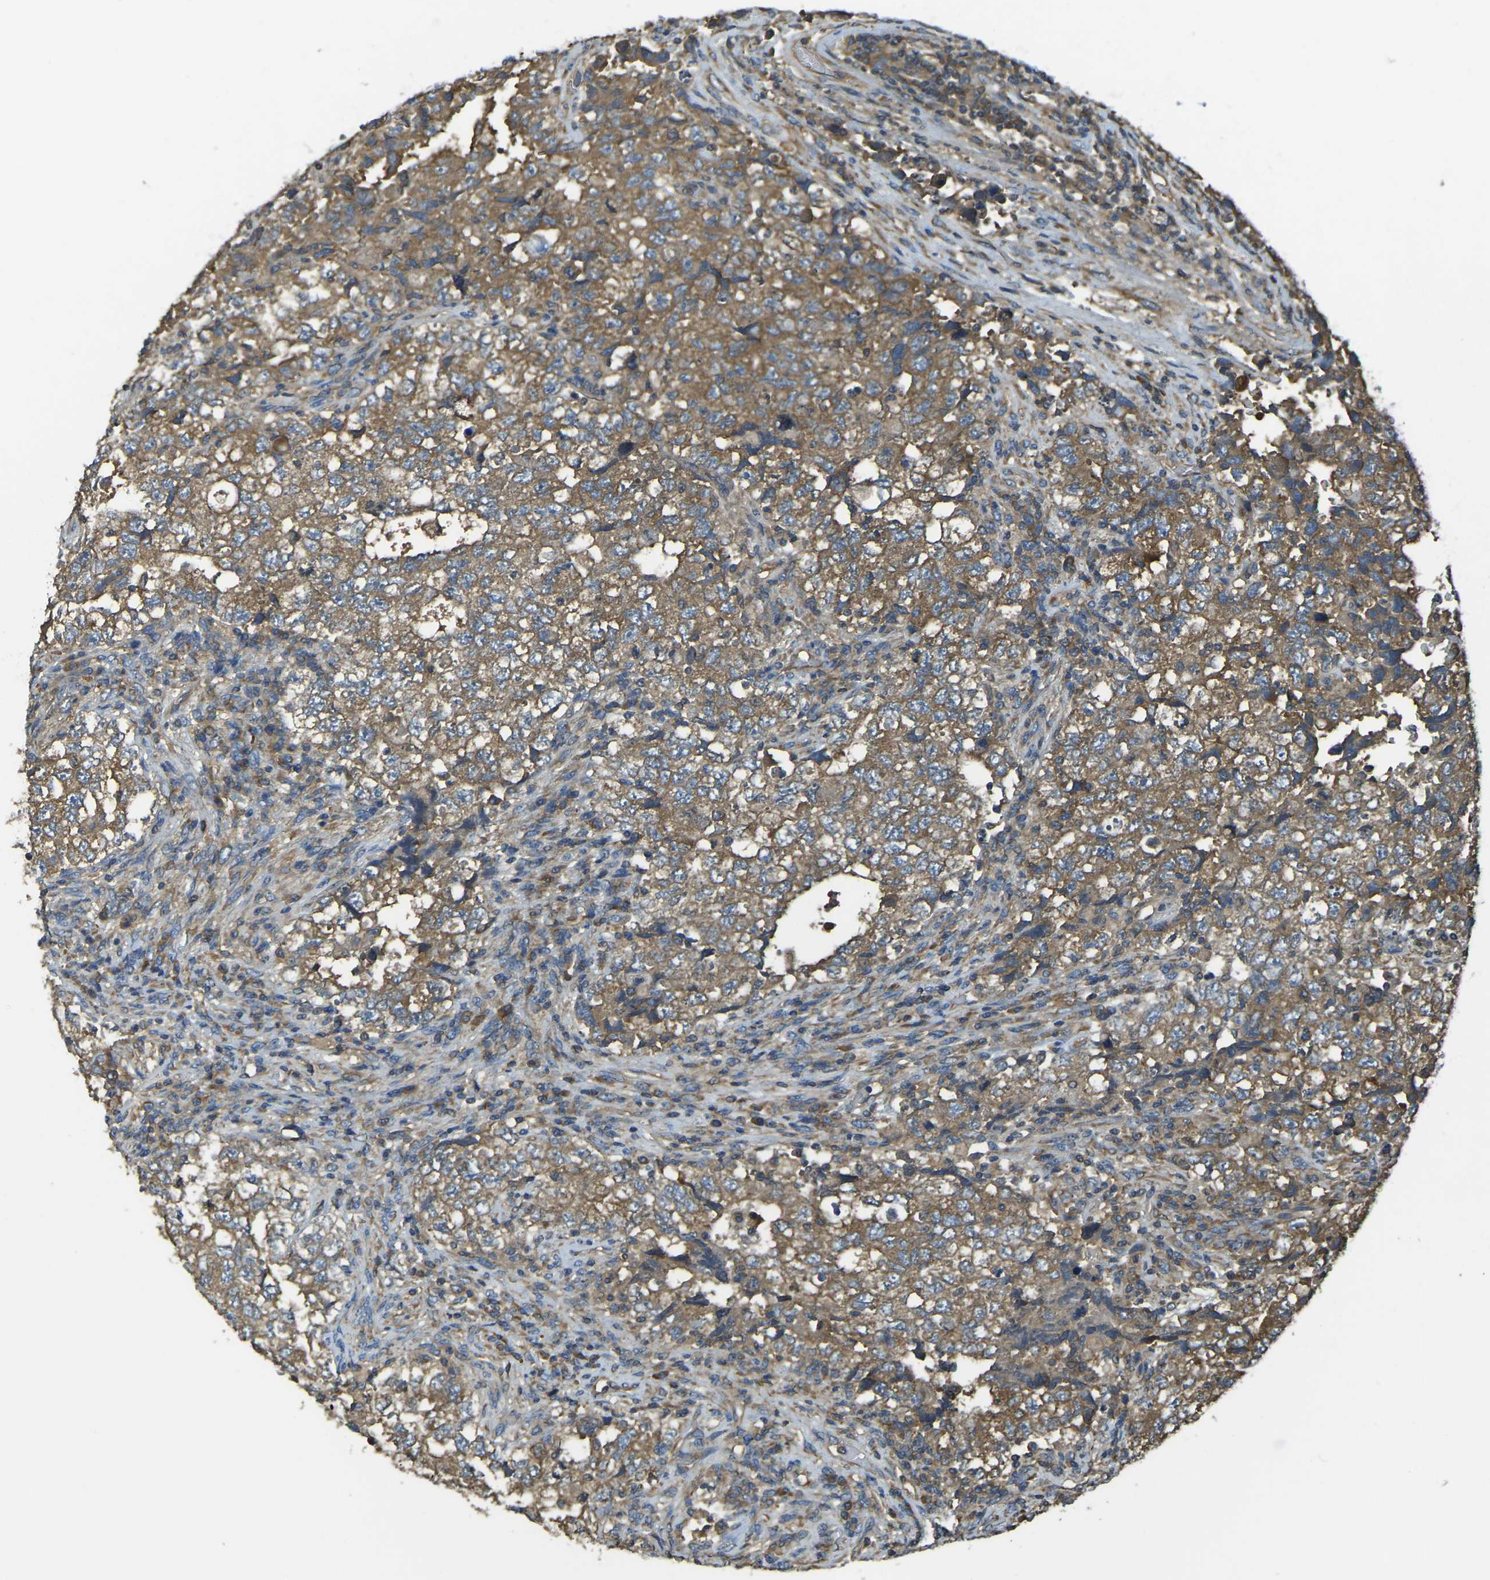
{"staining": {"intensity": "moderate", "quantity": ">75%", "location": "cytoplasmic/membranous"}, "tissue": "testis cancer", "cell_type": "Tumor cells", "image_type": "cancer", "snomed": [{"axis": "morphology", "description": "Carcinoma, Embryonal, NOS"}, {"axis": "topography", "description": "Testis"}], "caption": "Testis embryonal carcinoma stained with a protein marker demonstrates moderate staining in tumor cells.", "gene": "AIMP1", "patient": {"sex": "male", "age": 36}}